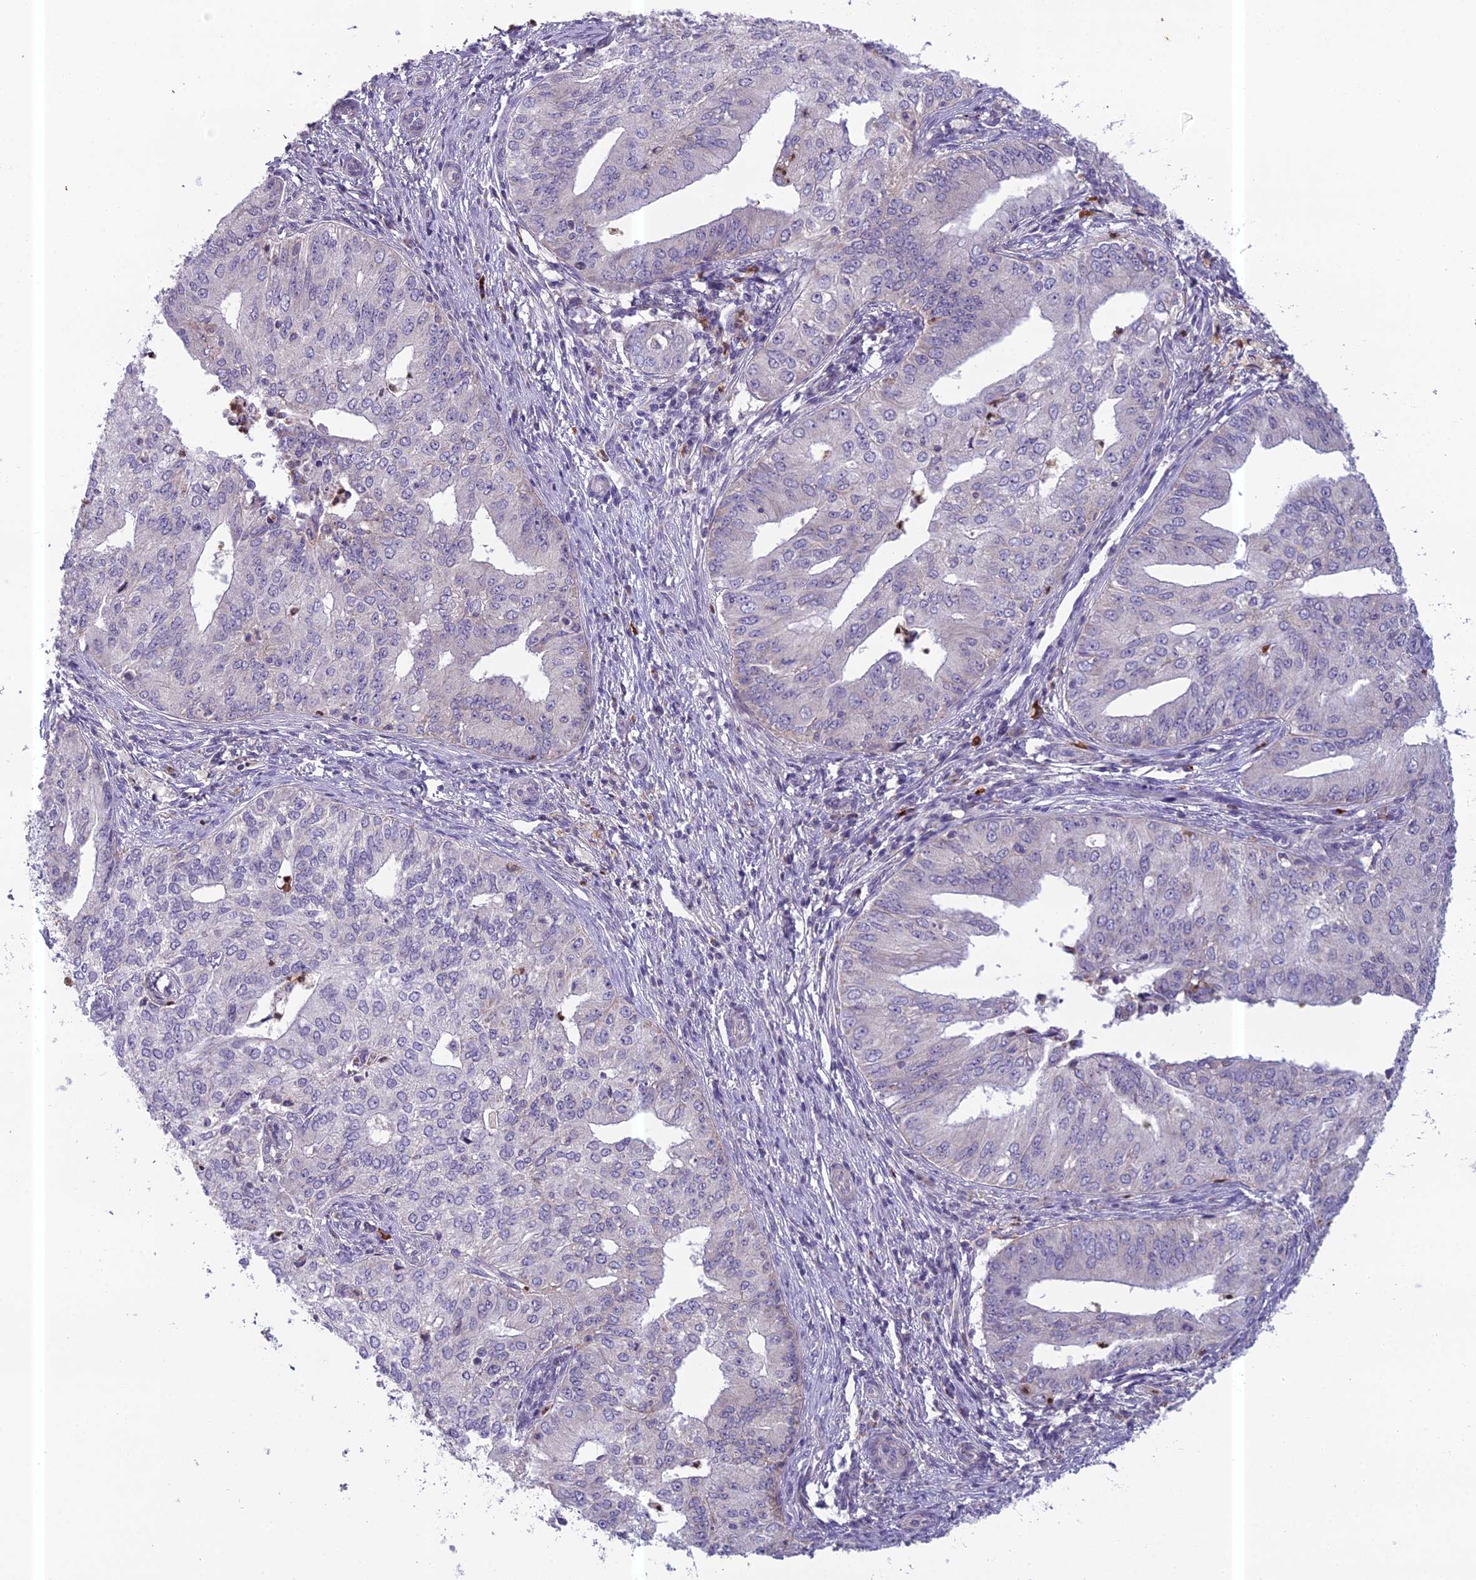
{"staining": {"intensity": "negative", "quantity": "none", "location": "none"}, "tissue": "endometrial cancer", "cell_type": "Tumor cells", "image_type": "cancer", "snomed": [{"axis": "morphology", "description": "Adenocarcinoma, NOS"}, {"axis": "topography", "description": "Endometrium"}], "caption": "Human endometrial cancer (adenocarcinoma) stained for a protein using IHC displays no expression in tumor cells.", "gene": "ENSG00000188897", "patient": {"sex": "female", "age": 50}}